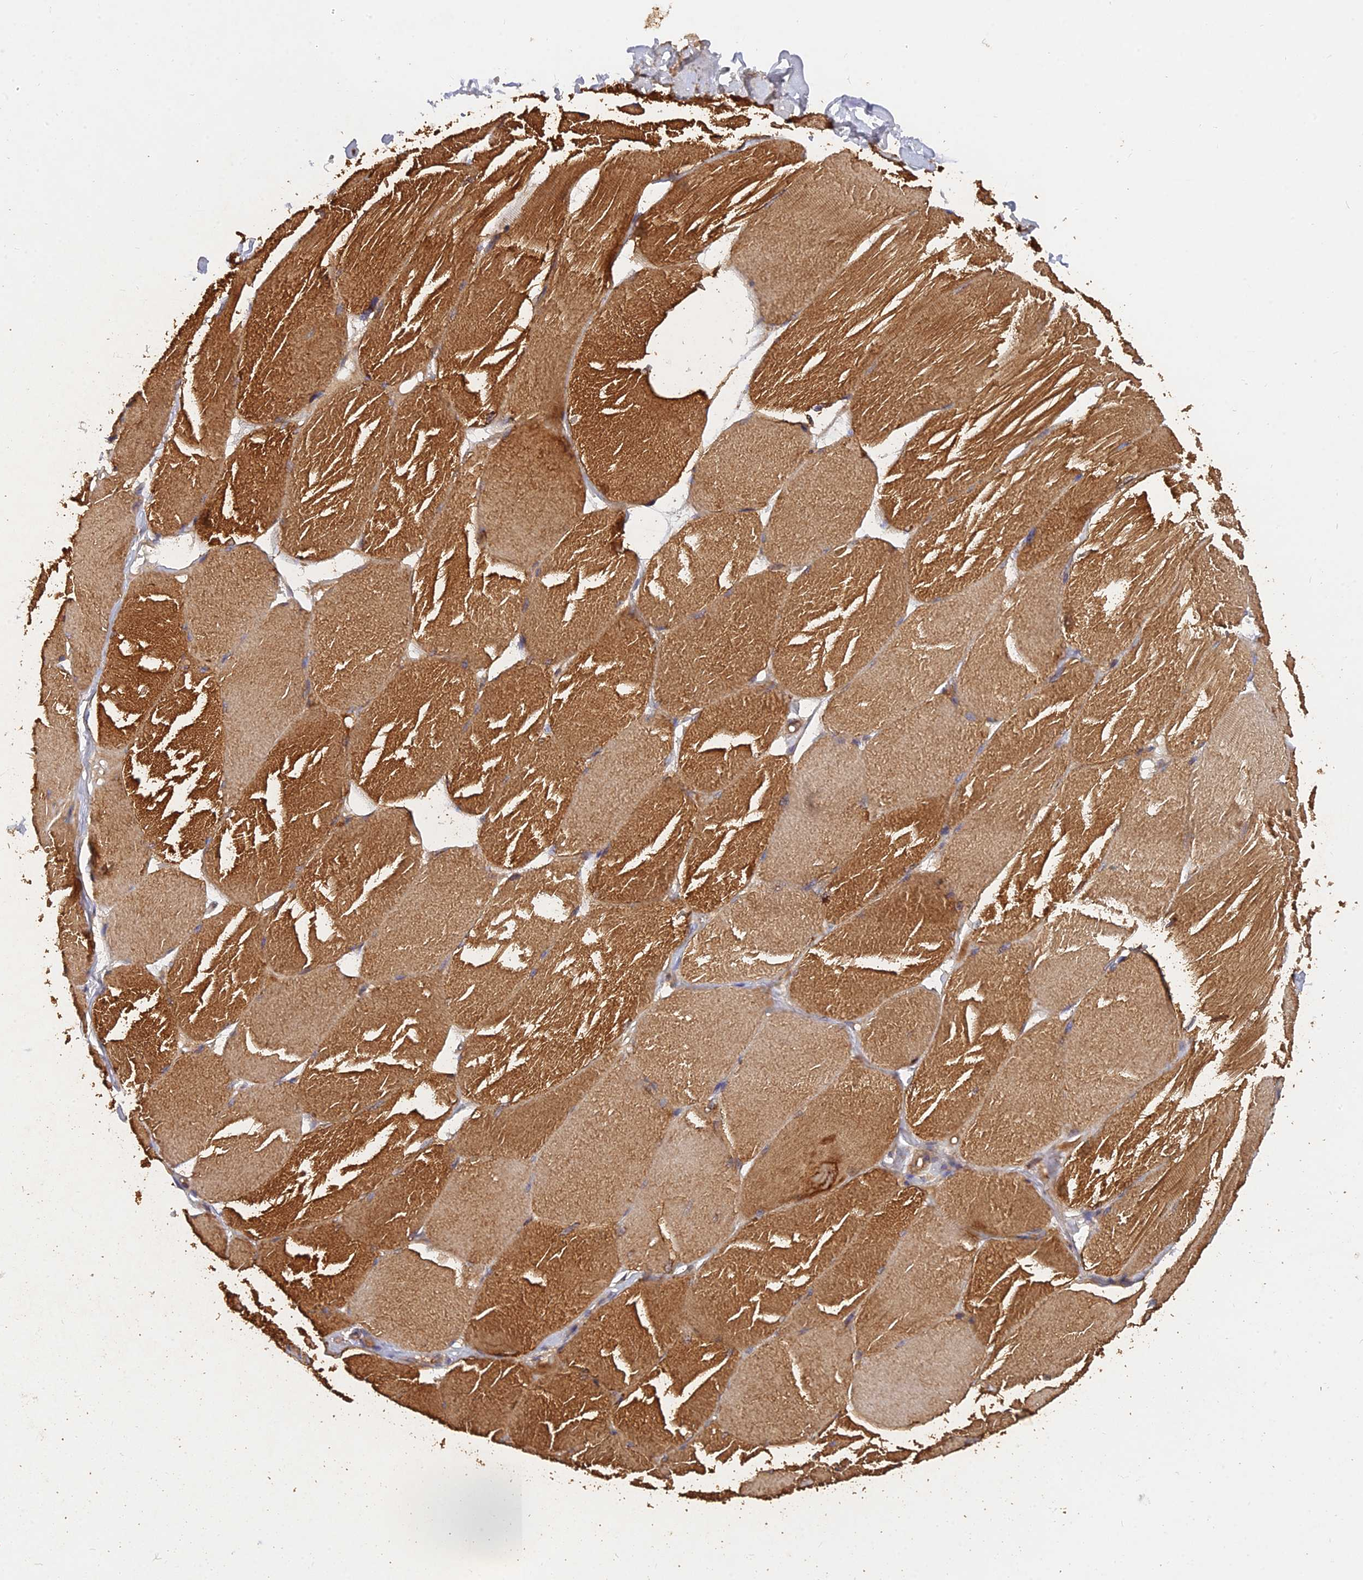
{"staining": {"intensity": "strong", "quantity": "25%-75%", "location": "cytoplasmic/membranous"}, "tissue": "skeletal muscle", "cell_type": "Myocytes", "image_type": "normal", "snomed": [{"axis": "morphology", "description": "Normal tissue, NOS"}, {"axis": "topography", "description": "Skin"}, {"axis": "topography", "description": "Skeletal muscle"}], "caption": "The photomicrograph demonstrates immunohistochemical staining of benign skeletal muscle. There is strong cytoplasmic/membranous positivity is appreciated in about 25%-75% of myocytes.", "gene": "SLC38A11", "patient": {"sex": "male", "age": 83}}